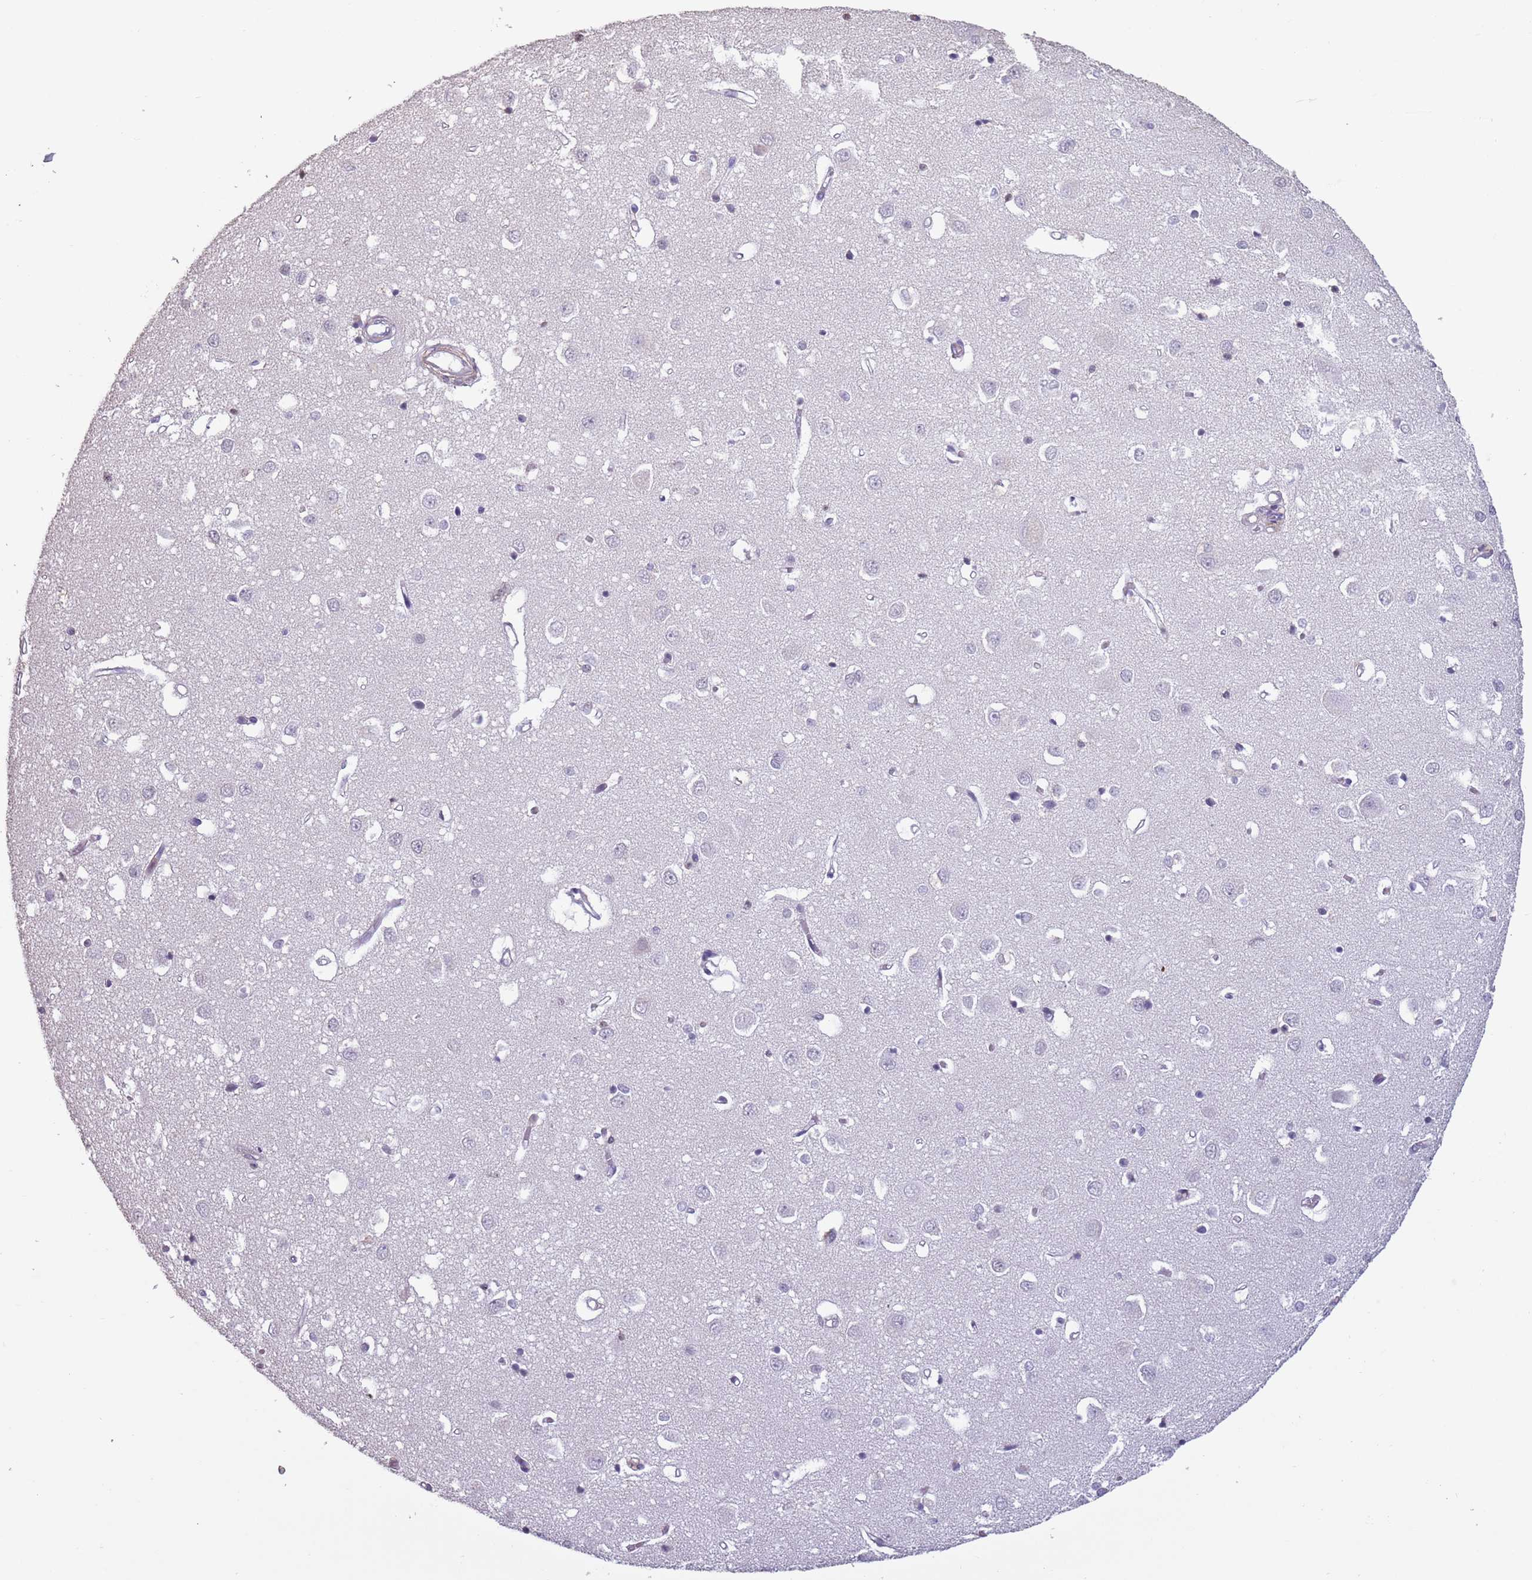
{"staining": {"intensity": "negative", "quantity": "none", "location": "none"}, "tissue": "cerebral cortex", "cell_type": "Endothelial cells", "image_type": "normal", "snomed": [{"axis": "morphology", "description": "Normal tissue, NOS"}, {"axis": "topography", "description": "Cerebral cortex"}], "caption": "High power microscopy photomicrograph of an immunohistochemistry (IHC) micrograph of benign cerebral cortex, revealing no significant staining in endothelial cells. (Stains: DAB immunohistochemistry with hematoxylin counter stain, Microscopy: brightfield microscopy at high magnification).", "gene": "SUN5", "patient": {"sex": "female", "age": 64}}